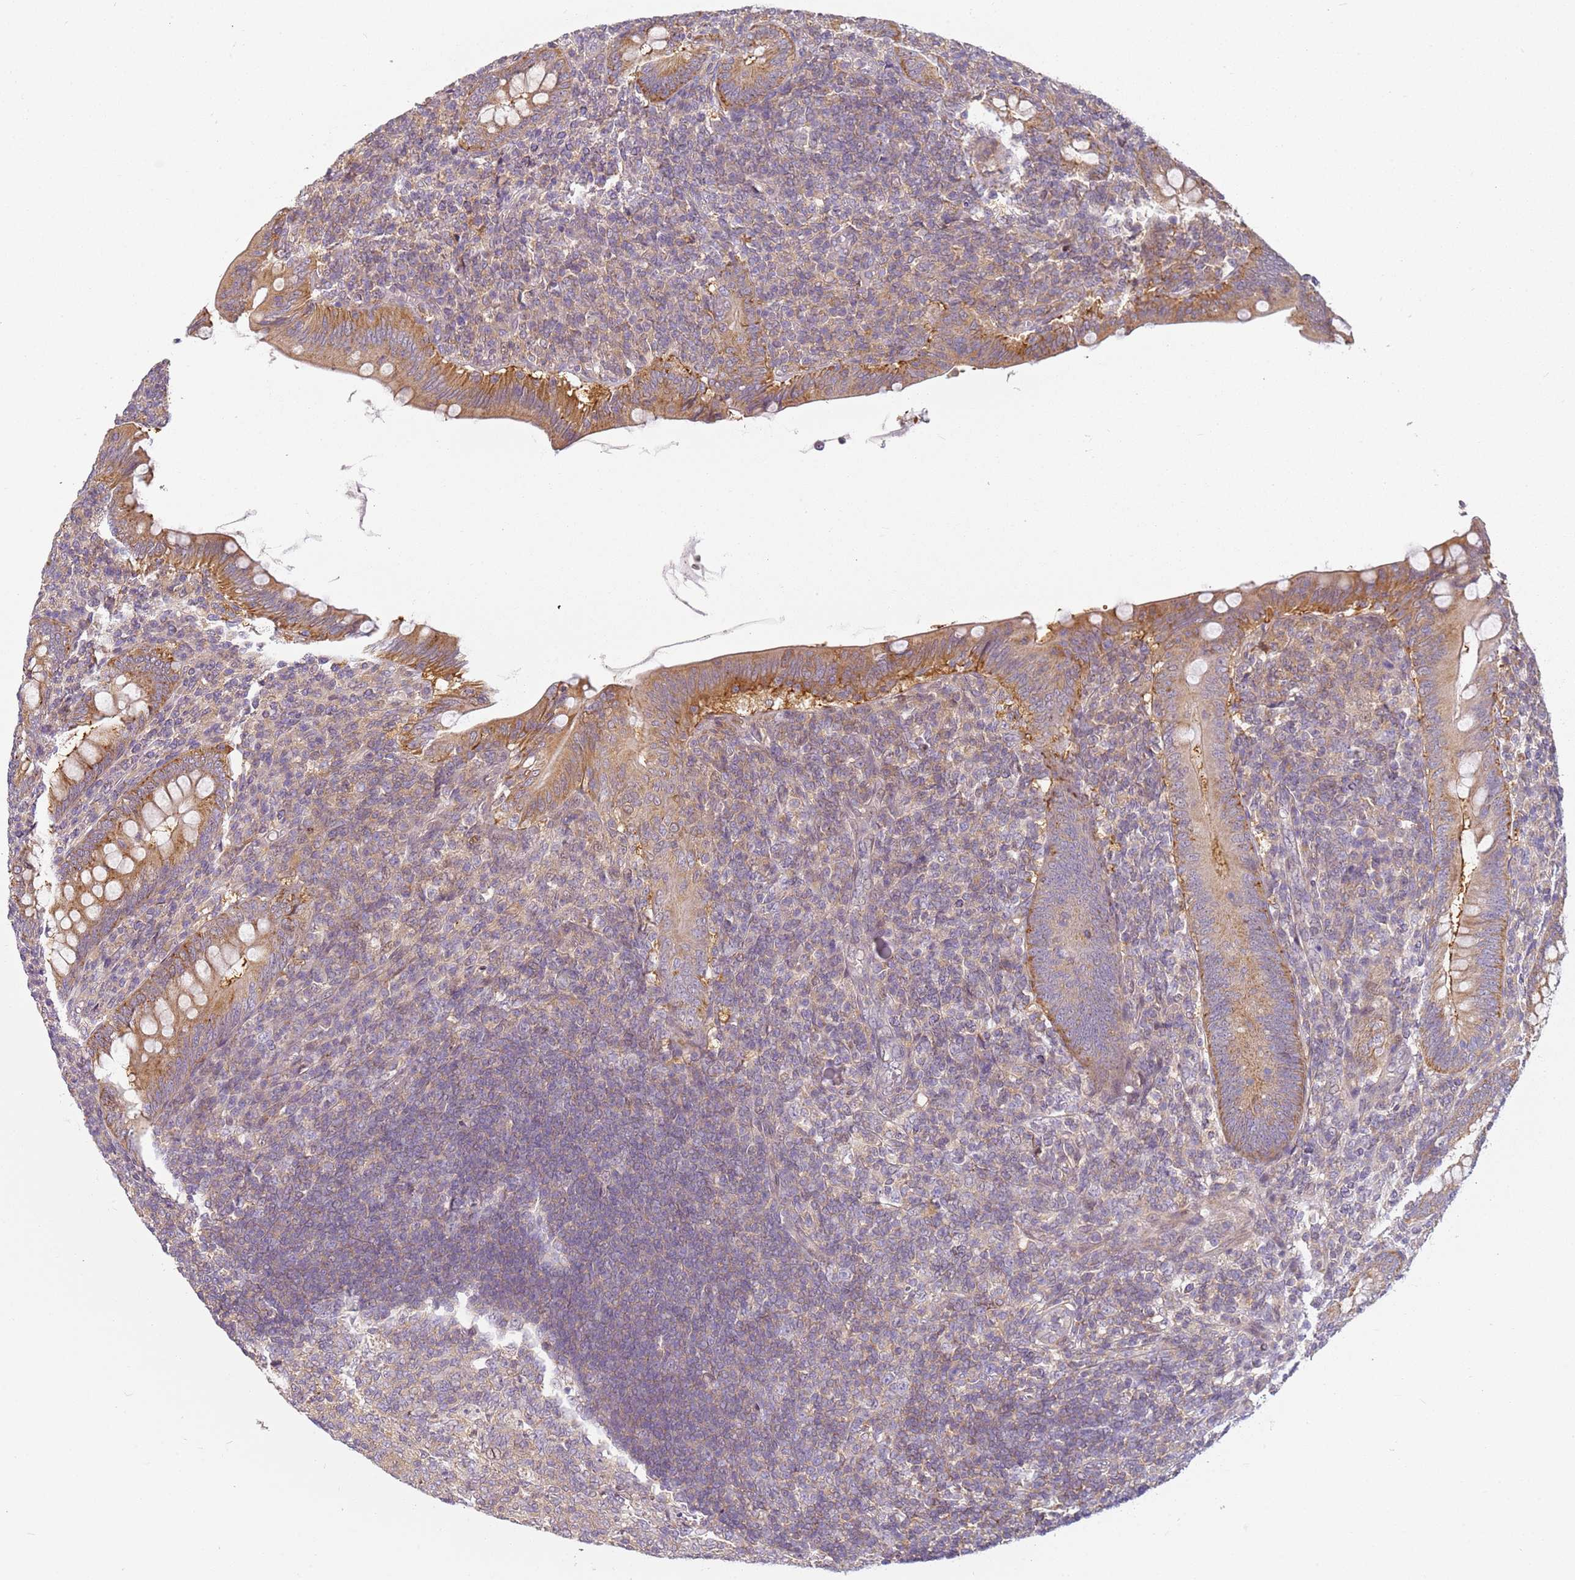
{"staining": {"intensity": "moderate", "quantity": ">75%", "location": "cytoplasmic/membranous"}, "tissue": "appendix", "cell_type": "Glandular cells", "image_type": "normal", "snomed": [{"axis": "morphology", "description": "Normal tissue, NOS"}, {"axis": "topography", "description": "Appendix"}], "caption": "An IHC photomicrograph of unremarkable tissue is shown. Protein staining in brown labels moderate cytoplasmic/membranous positivity in appendix within glandular cells.", "gene": "DEFB116", "patient": {"sex": "male", "age": 14}}